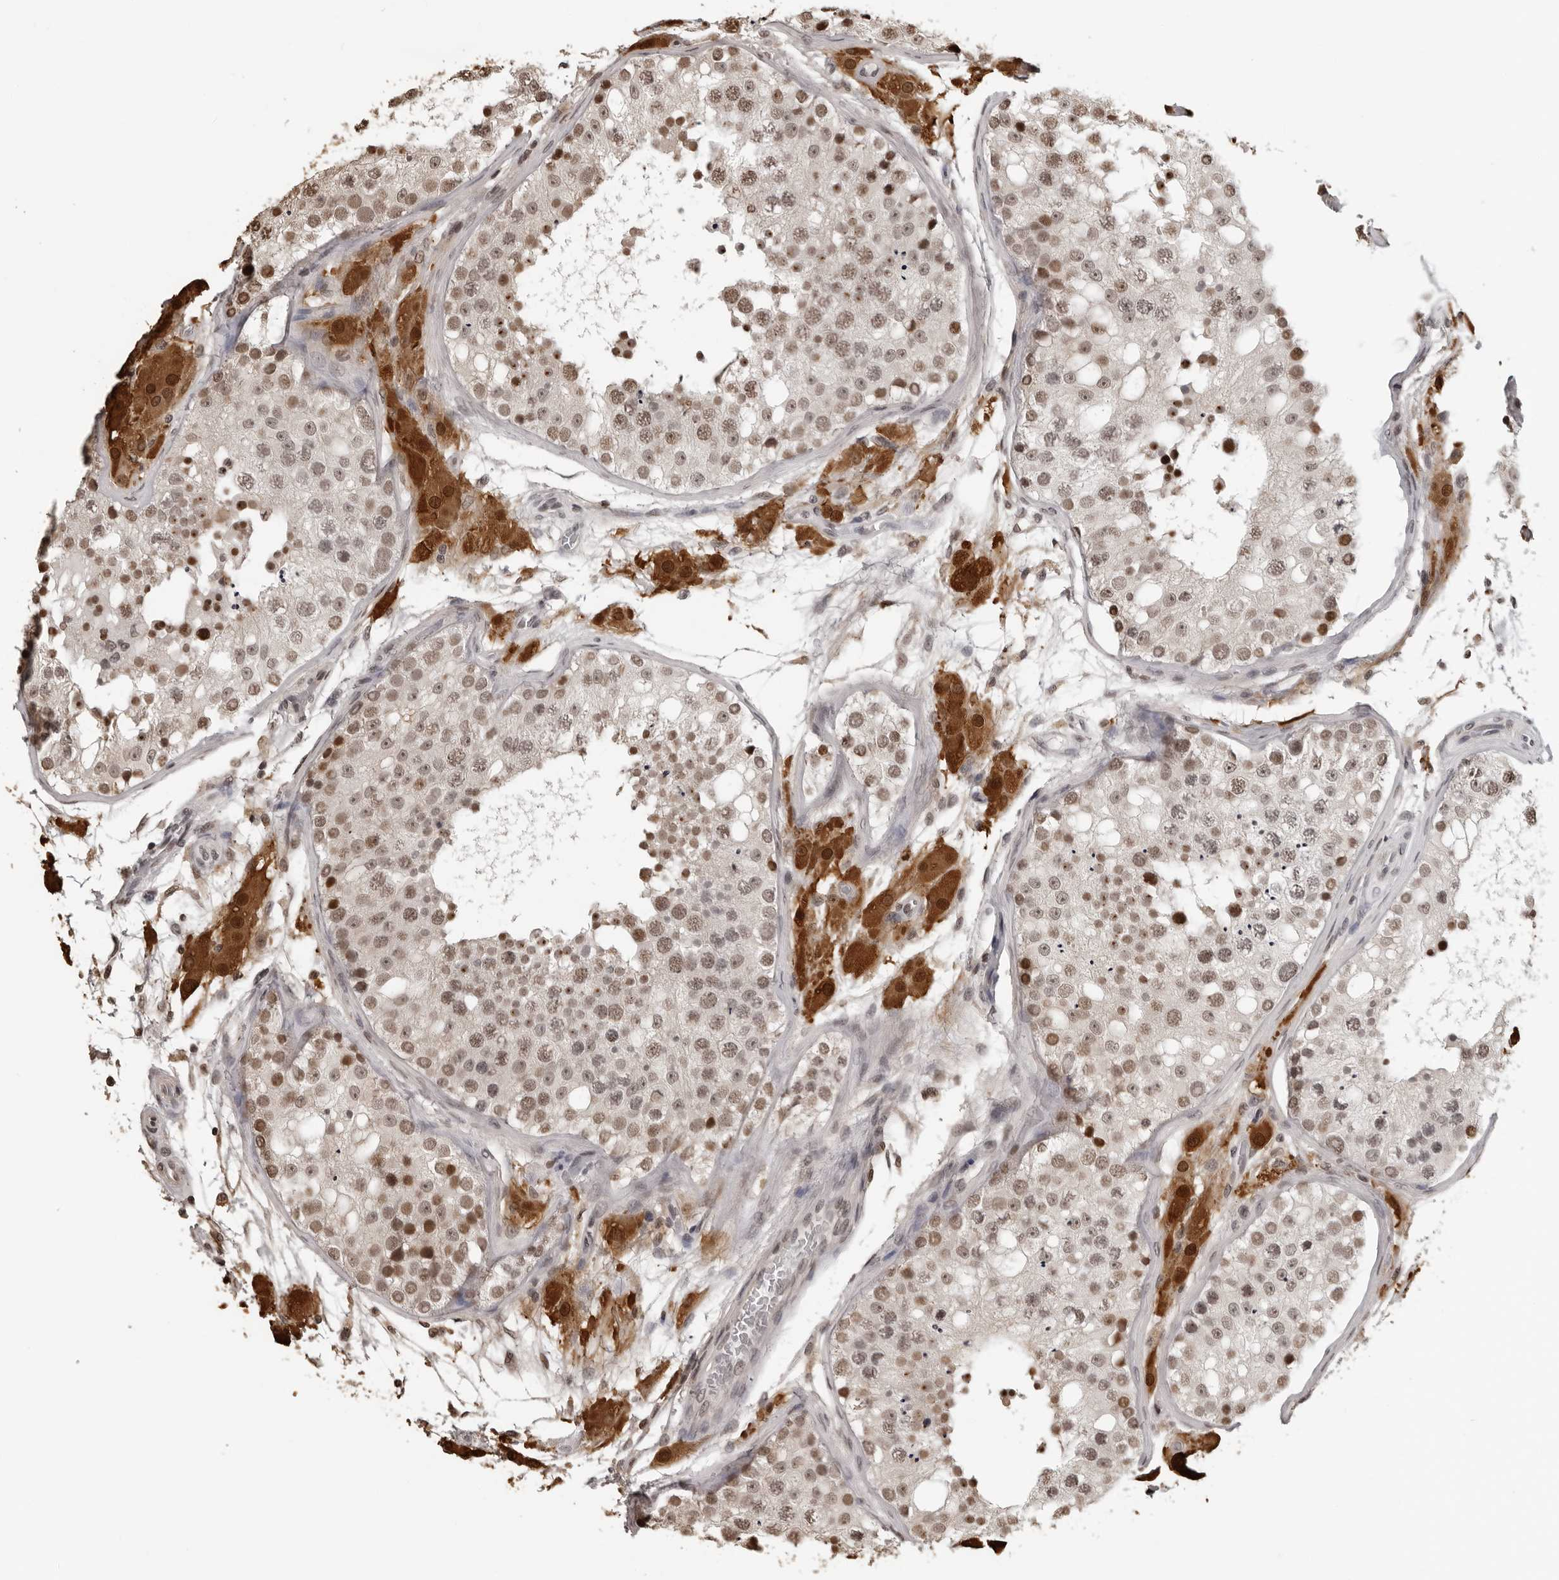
{"staining": {"intensity": "moderate", "quantity": ">75%", "location": "nuclear"}, "tissue": "testis", "cell_type": "Cells in seminiferous ducts", "image_type": "normal", "snomed": [{"axis": "morphology", "description": "Normal tissue, NOS"}, {"axis": "topography", "description": "Testis"}], "caption": "Protein analysis of normal testis reveals moderate nuclear expression in approximately >75% of cells in seminiferous ducts.", "gene": "ORC1", "patient": {"sex": "male", "age": 26}}